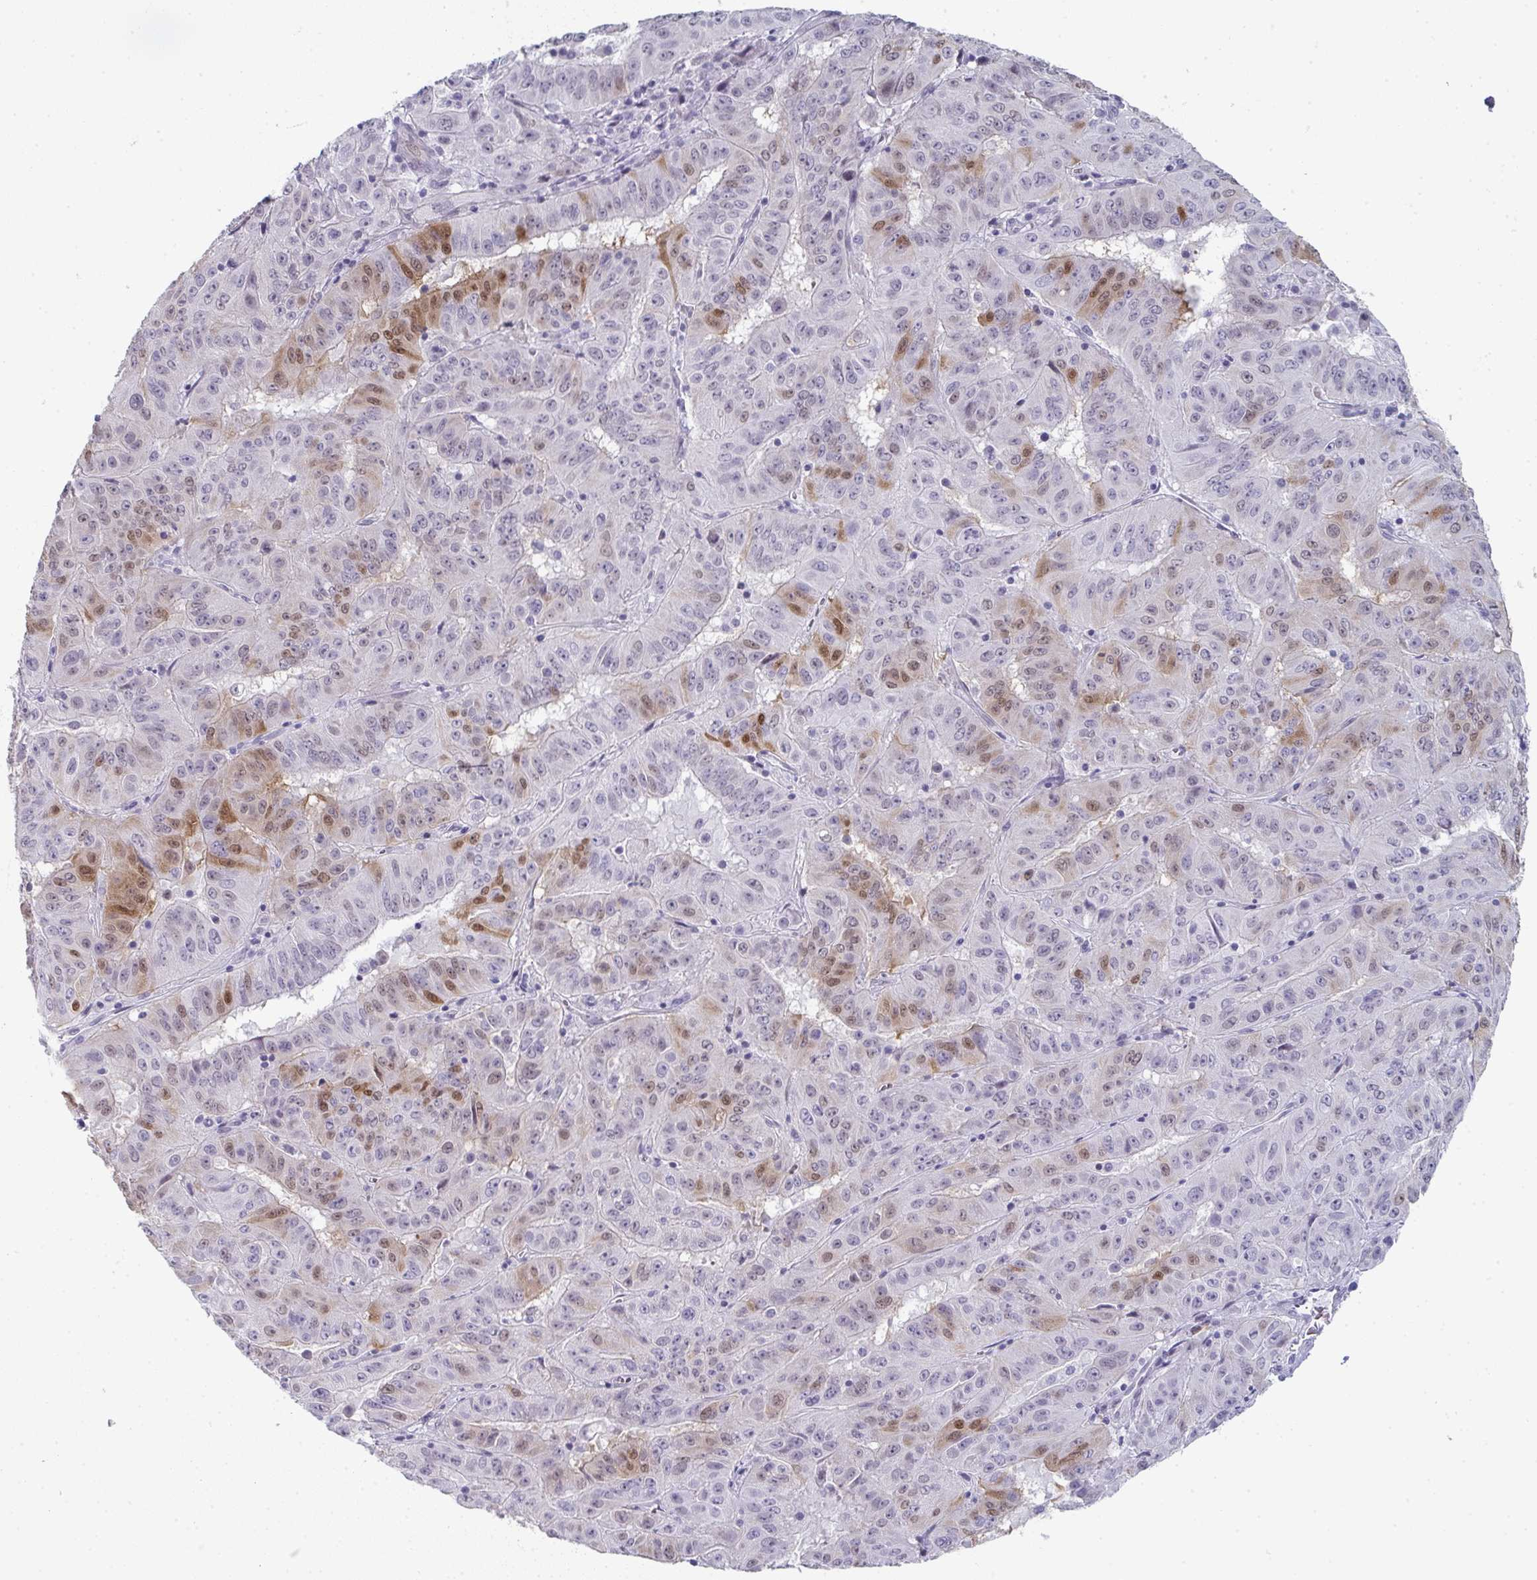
{"staining": {"intensity": "moderate", "quantity": "<25%", "location": "cytoplasmic/membranous,nuclear"}, "tissue": "pancreatic cancer", "cell_type": "Tumor cells", "image_type": "cancer", "snomed": [{"axis": "morphology", "description": "Adenocarcinoma, NOS"}, {"axis": "topography", "description": "Pancreas"}], "caption": "There is low levels of moderate cytoplasmic/membranous and nuclear positivity in tumor cells of pancreatic cancer, as demonstrated by immunohistochemical staining (brown color).", "gene": "A1CF", "patient": {"sex": "male", "age": 63}}